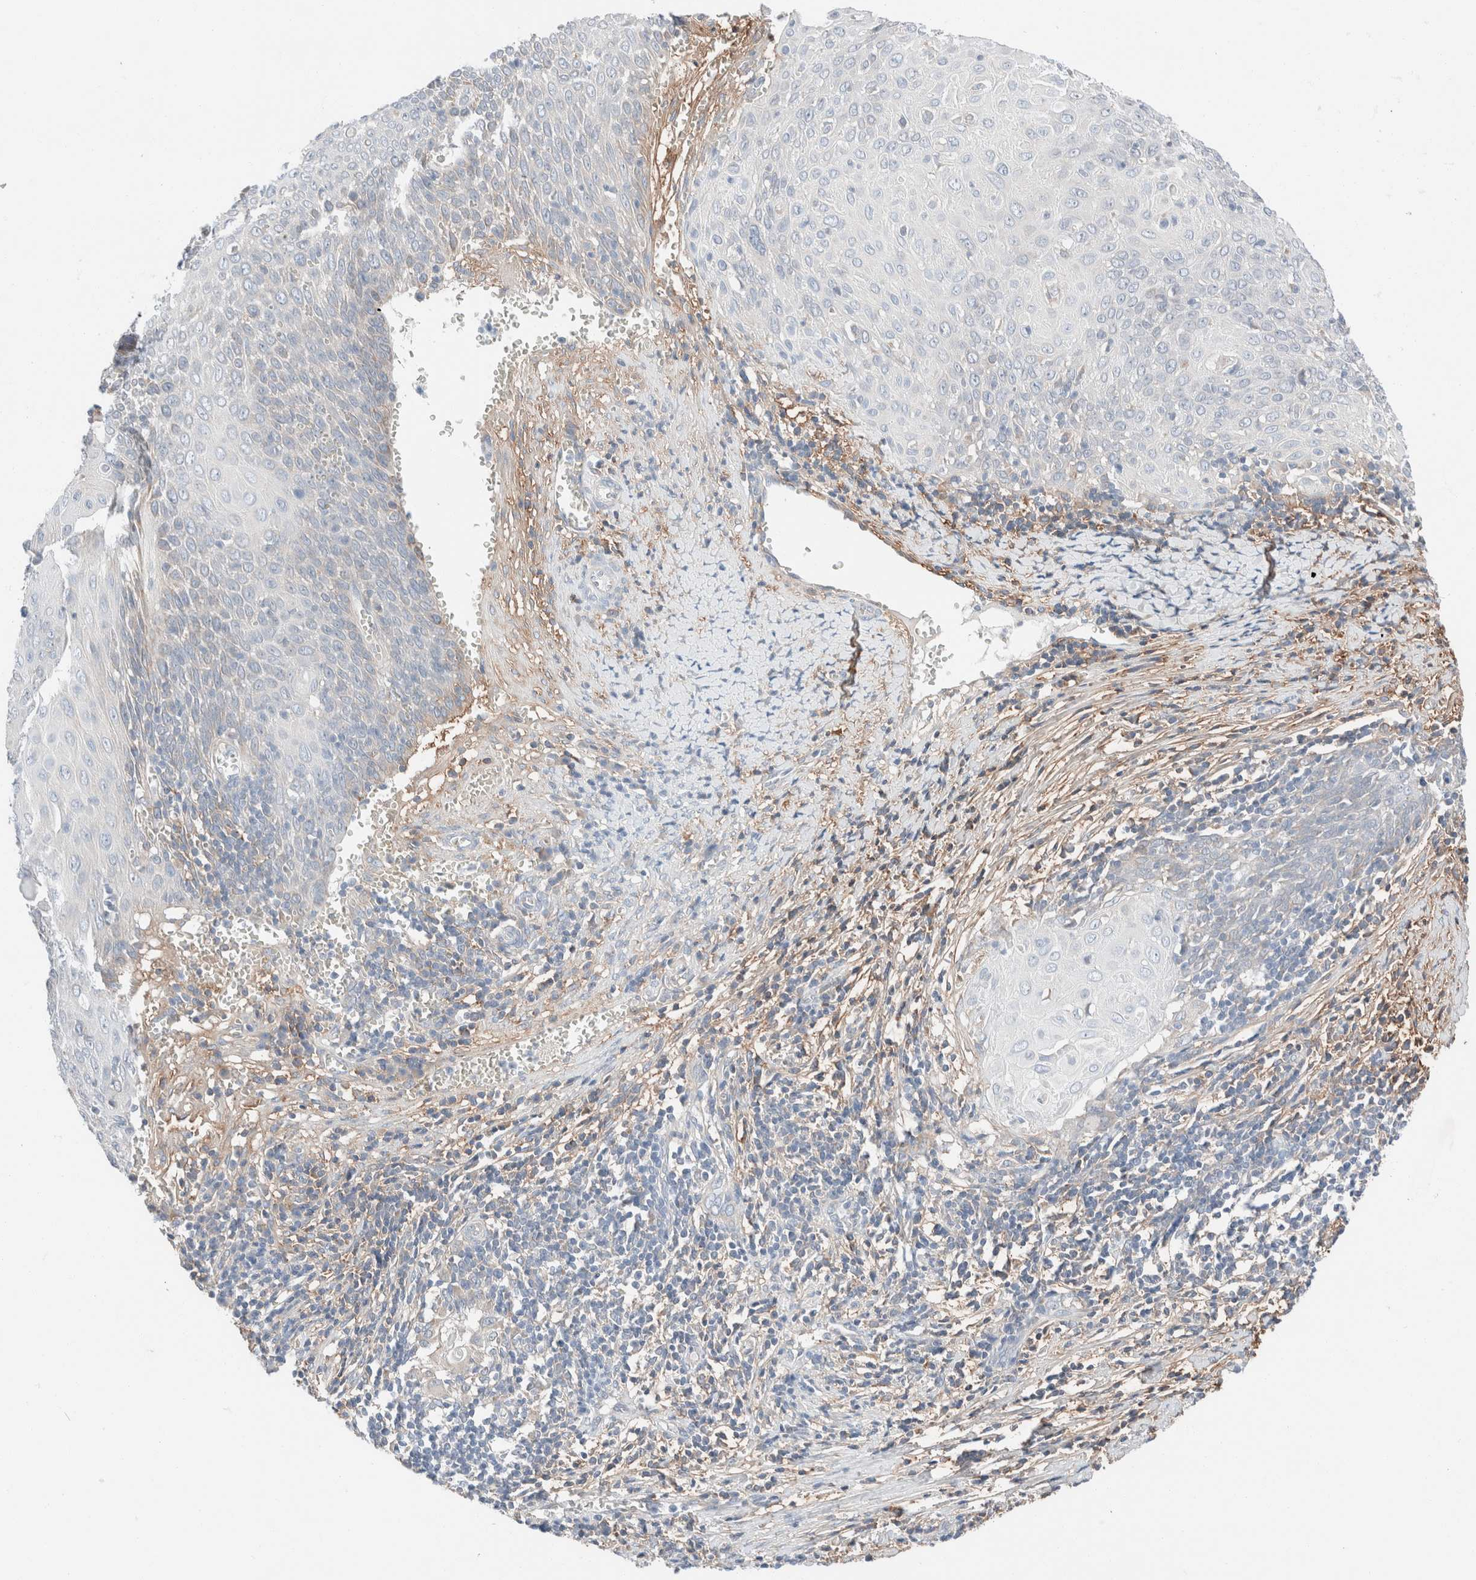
{"staining": {"intensity": "negative", "quantity": "none", "location": "none"}, "tissue": "cervical cancer", "cell_type": "Tumor cells", "image_type": "cancer", "snomed": [{"axis": "morphology", "description": "Squamous cell carcinoma, NOS"}, {"axis": "topography", "description": "Cervix"}], "caption": "A histopathology image of cervical cancer (squamous cell carcinoma) stained for a protein reveals no brown staining in tumor cells.", "gene": "PCM1", "patient": {"sex": "female", "age": 39}}